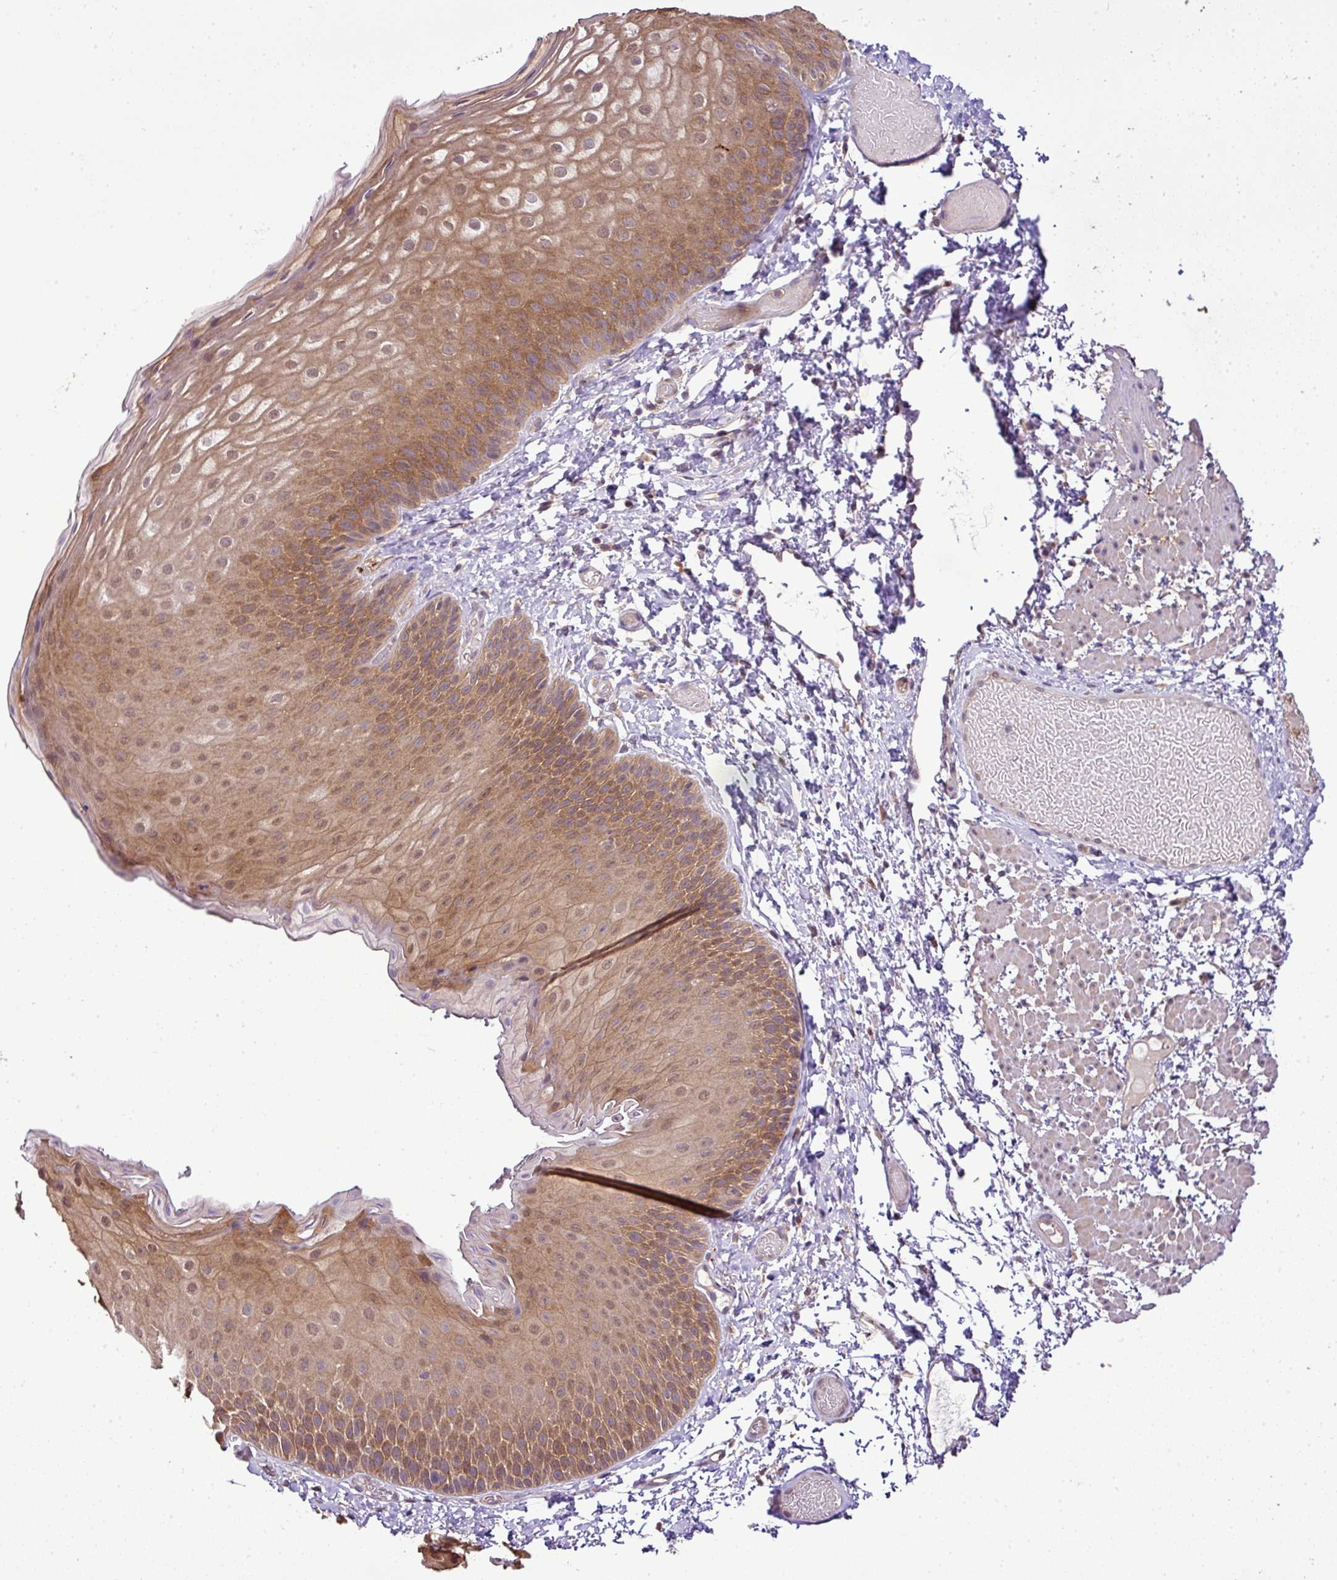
{"staining": {"intensity": "moderate", "quantity": "25%-75%", "location": "cytoplasmic/membranous"}, "tissue": "skin", "cell_type": "Epidermal cells", "image_type": "normal", "snomed": [{"axis": "morphology", "description": "Normal tissue, NOS"}, {"axis": "topography", "description": "Anal"}], "caption": "Epidermal cells exhibit medium levels of moderate cytoplasmic/membranous expression in approximately 25%-75% of cells in normal human skin.", "gene": "TMEM107", "patient": {"sex": "female", "age": 40}}